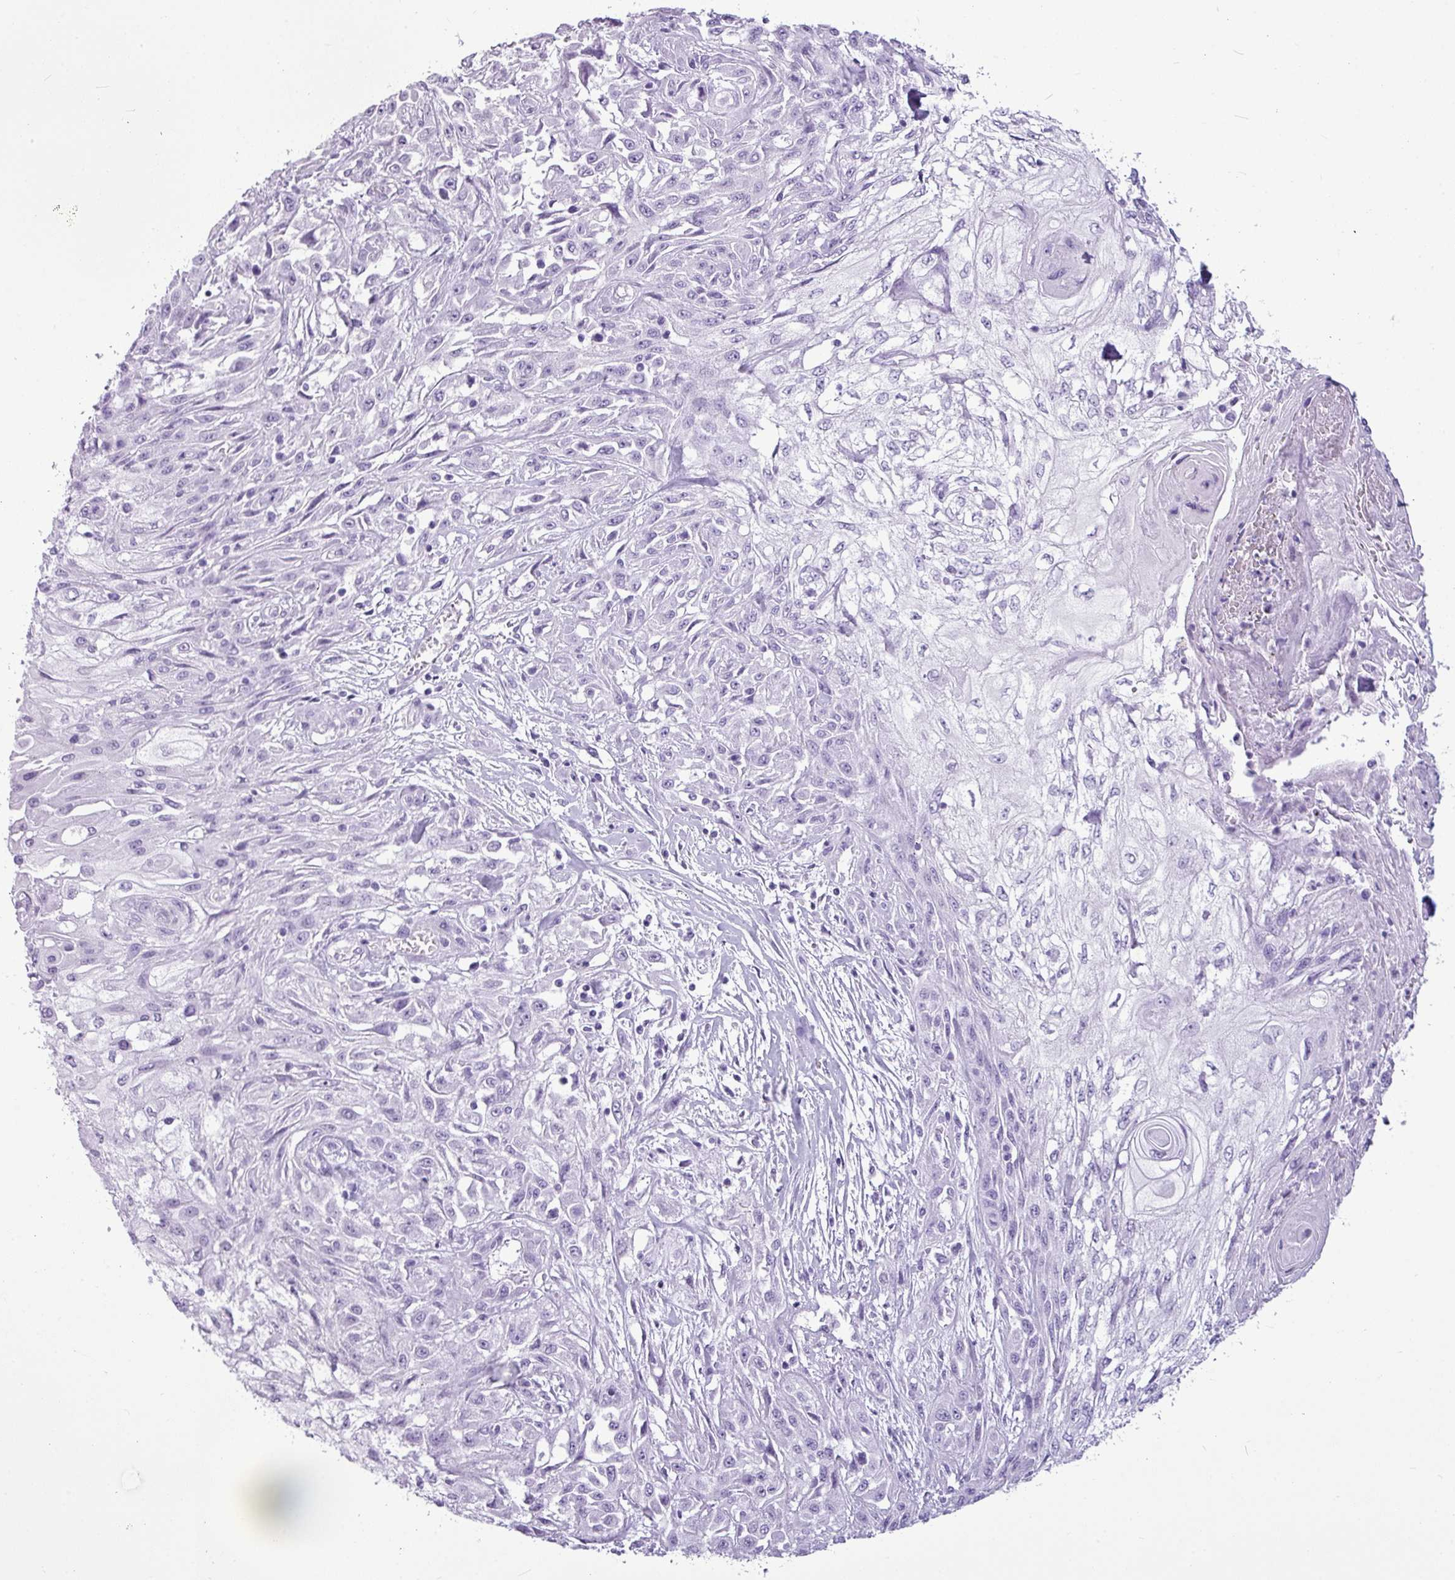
{"staining": {"intensity": "negative", "quantity": "none", "location": "none"}, "tissue": "skin cancer", "cell_type": "Tumor cells", "image_type": "cancer", "snomed": [{"axis": "morphology", "description": "Squamous cell carcinoma, NOS"}, {"axis": "morphology", "description": "Squamous cell carcinoma, metastatic, NOS"}, {"axis": "topography", "description": "Skin"}, {"axis": "topography", "description": "Lymph node"}], "caption": "The histopathology image reveals no staining of tumor cells in skin cancer.", "gene": "AMY1B", "patient": {"sex": "male", "age": 75}}